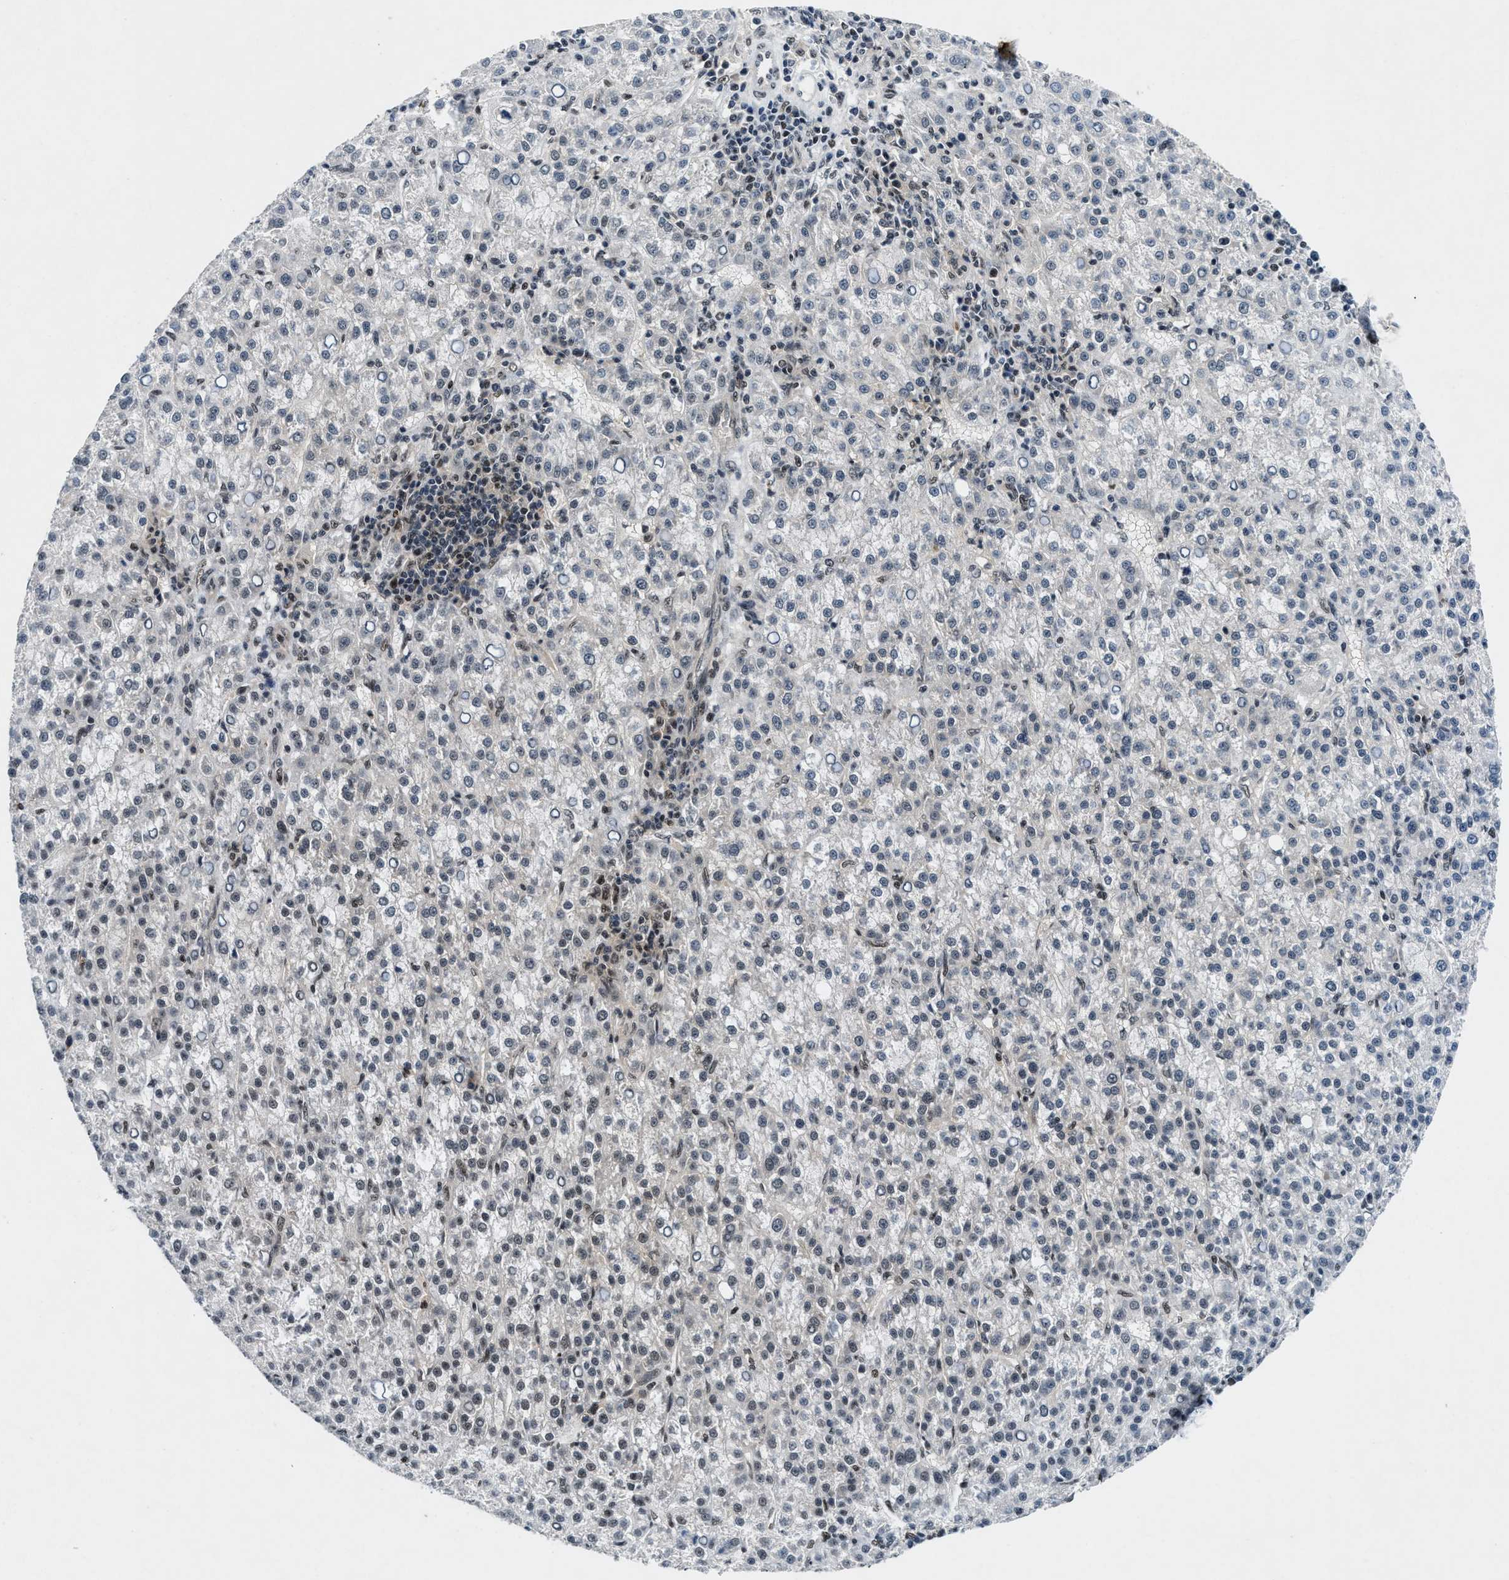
{"staining": {"intensity": "moderate", "quantity": "25%-75%", "location": "nuclear"}, "tissue": "liver cancer", "cell_type": "Tumor cells", "image_type": "cancer", "snomed": [{"axis": "morphology", "description": "Carcinoma, Hepatocellular, NOS"}, {"axis": "topography", "description": "Liver"}], "caption": "Immunohistochemical staining of liver hepatocellular carcinoma reveals moderate nuclear protein expression in about 25%-75% of tumor cells.", "gene": "NCOA1", "patient": {"sex": "female", "age": 58}}